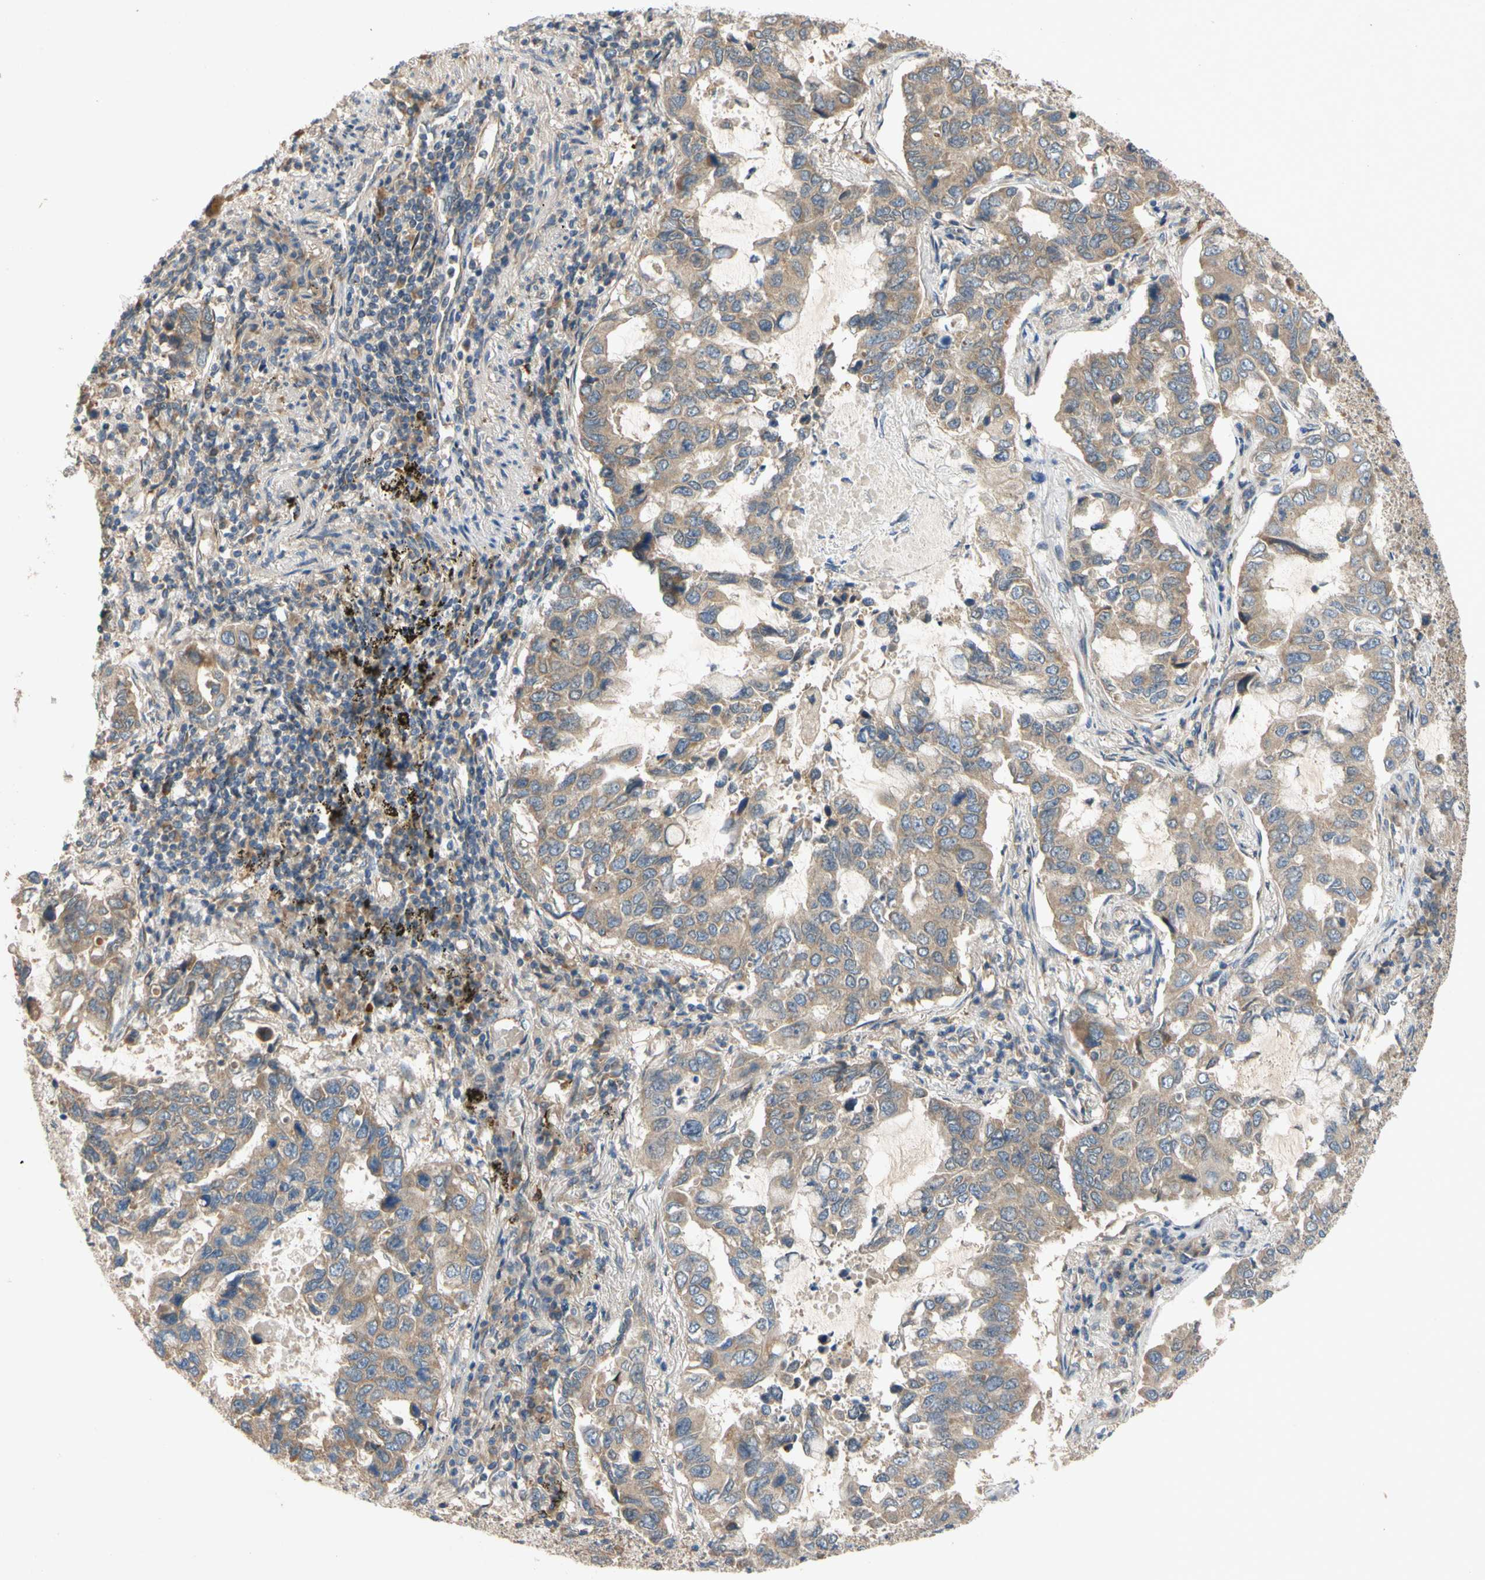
{"staining": {"intensity": "moderate", "quantity": ">75%", "location": "cytoplasmic/membranous"}, "tissue": "lung cancer", "cell_type": "Tumor cells", "image_type": "cancer", "snomed": [{"axis": "morphology", "description": "Adenocarcinoma, NOS"}, {"axis": "topography", "description": "Lung"}], "caption": "Adenocarcinoma (lung) tissue reveals moderate cytoplasmic/membranous positivity in approximately >75% of tumor cells, visualized by immunohistochemistry.", "gene": "MBTPS2", "patient": {"sex": "male", "age": 64}}